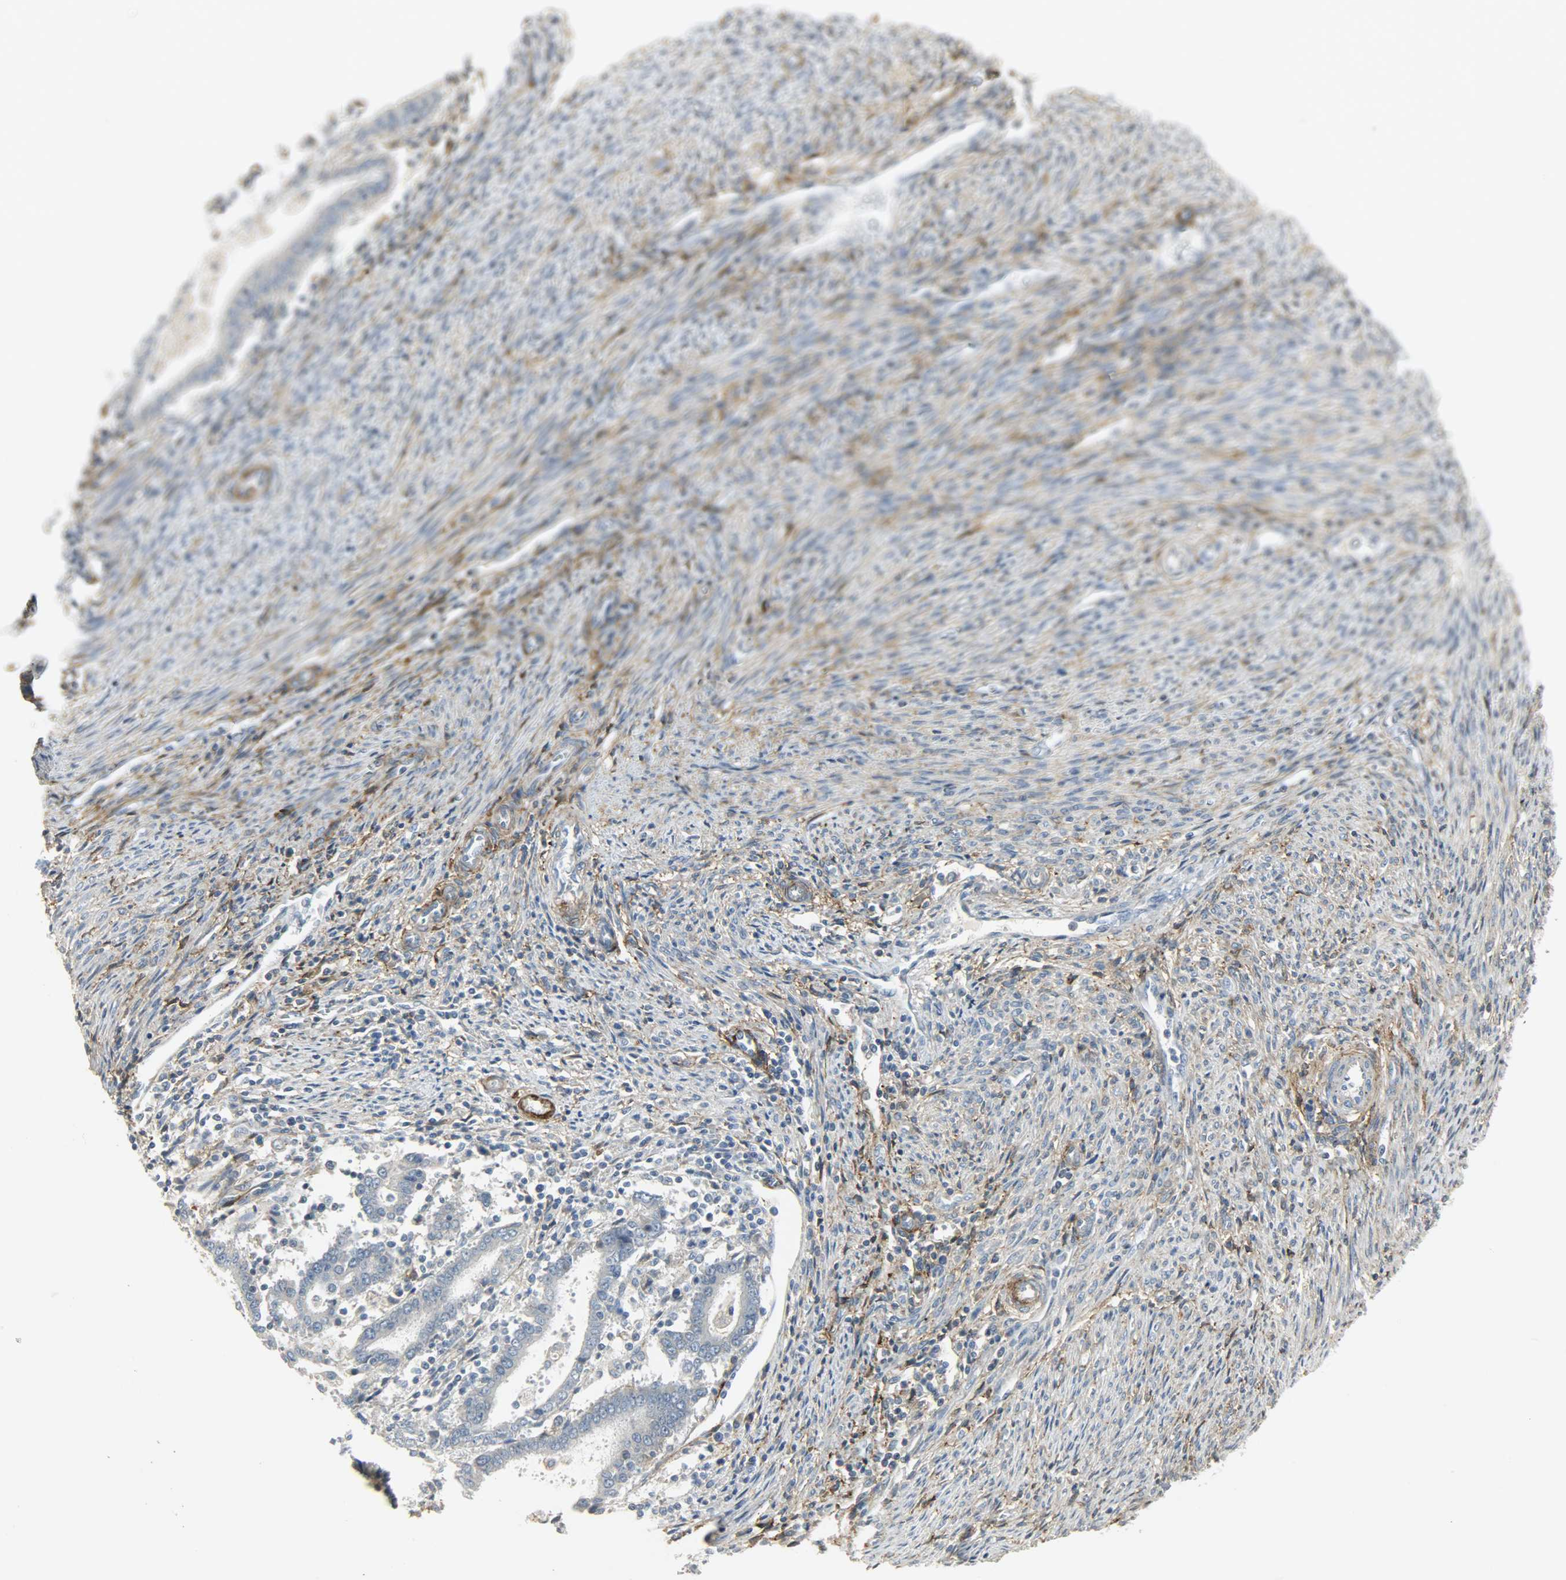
{"staining": {"intensity": "negative", "quantity": "none", "location": "none"}, "tissue": "endometrial cancer", "cell_type": "Tumor cells", "image_type": "cancer", "snomed": [{"axis": "morphology", "description": "Adenocarcinoma, NOS"}, {"axis": "topography", "description": "Uterus"}], "caption": "This micrograph is of endometrial cancer stained with immunohistochemistry to label a protein in brown with the nuclei are counter-stained blue. There is no positivity in tumor cells. Brightfield microscopy of immunohistochemistry (IHC) stained with DAB (brown) and hematoxylin (blue), captured at high magnification.", "gene": "ENPEP", "patient": {"sex": "female", "age": 83}}